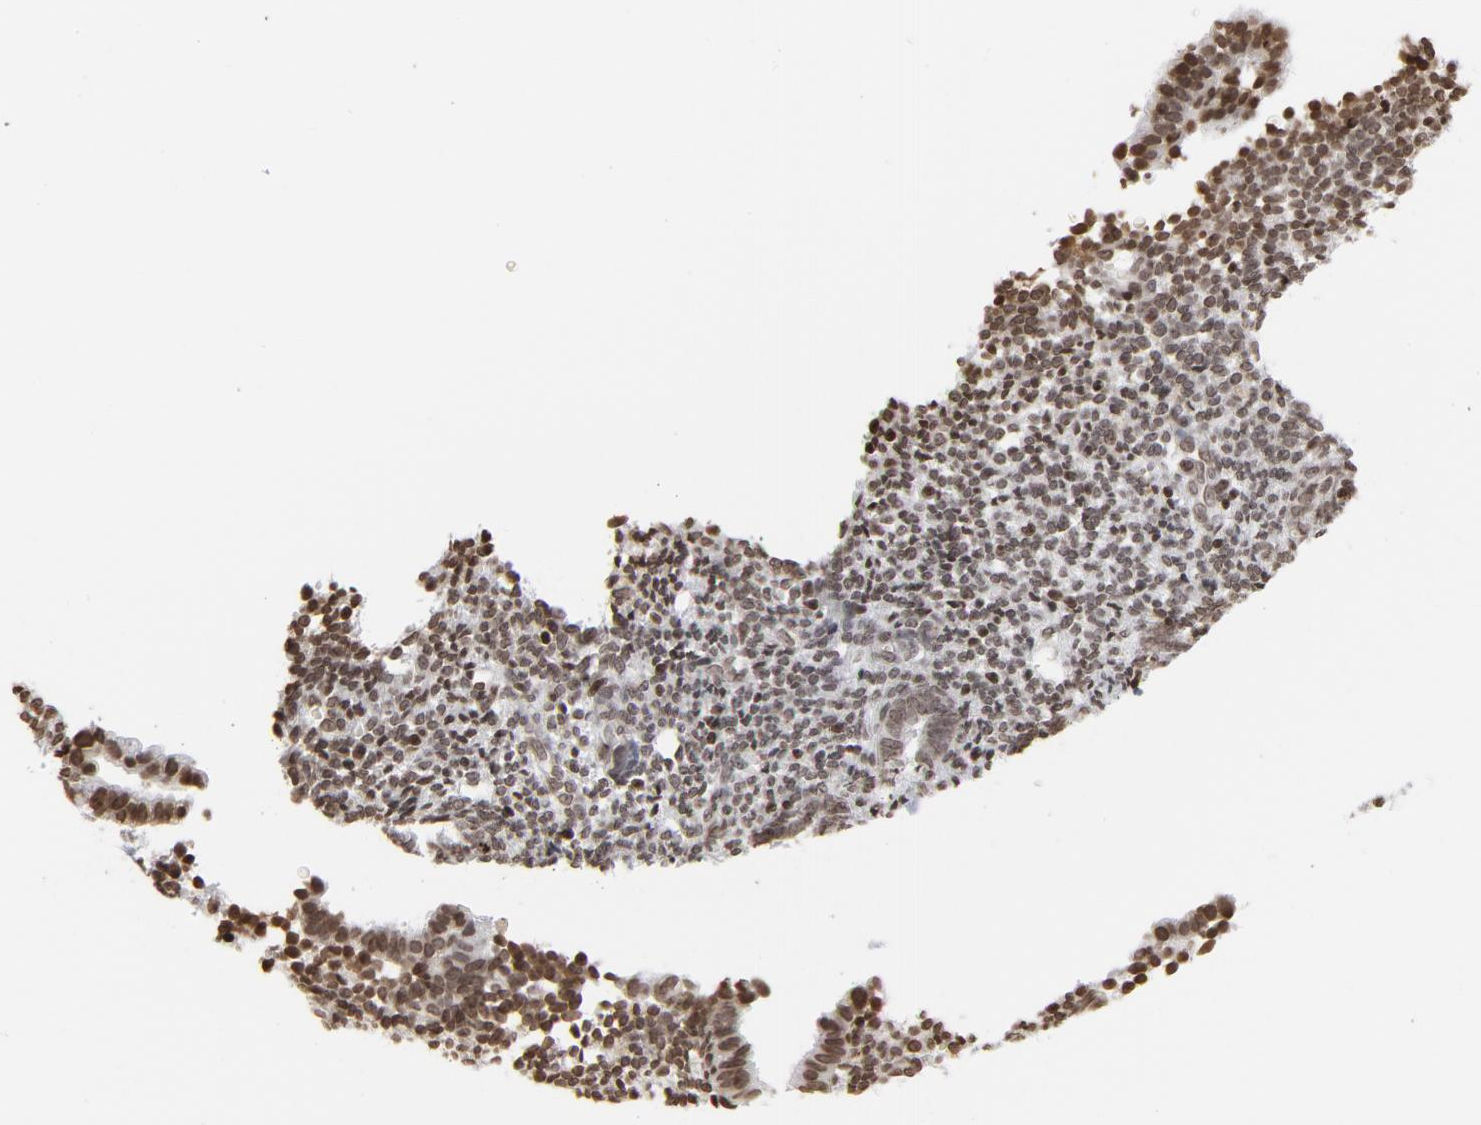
{"staining": {"intensity": "moderate", "quantity": ">75%", "location": "nuclear"}, "tissue": "endometrium", "cell_type": "Cells in endometrial stroma", "image_type": "normal", "snomed": [{"axis": "morphology", "description": "Normal tissue, NOS"}, {"axis": "topography", "description": "Endometrium"}], "caption": "Approximately >75% of cells in endometrial stroma in benign endometrium demonstrate moderate nuclear protein staining as visualized by brown immunohistochemical staining.", "gene": "H2AC12", "patient": {"sex": "female", "age": 27}}